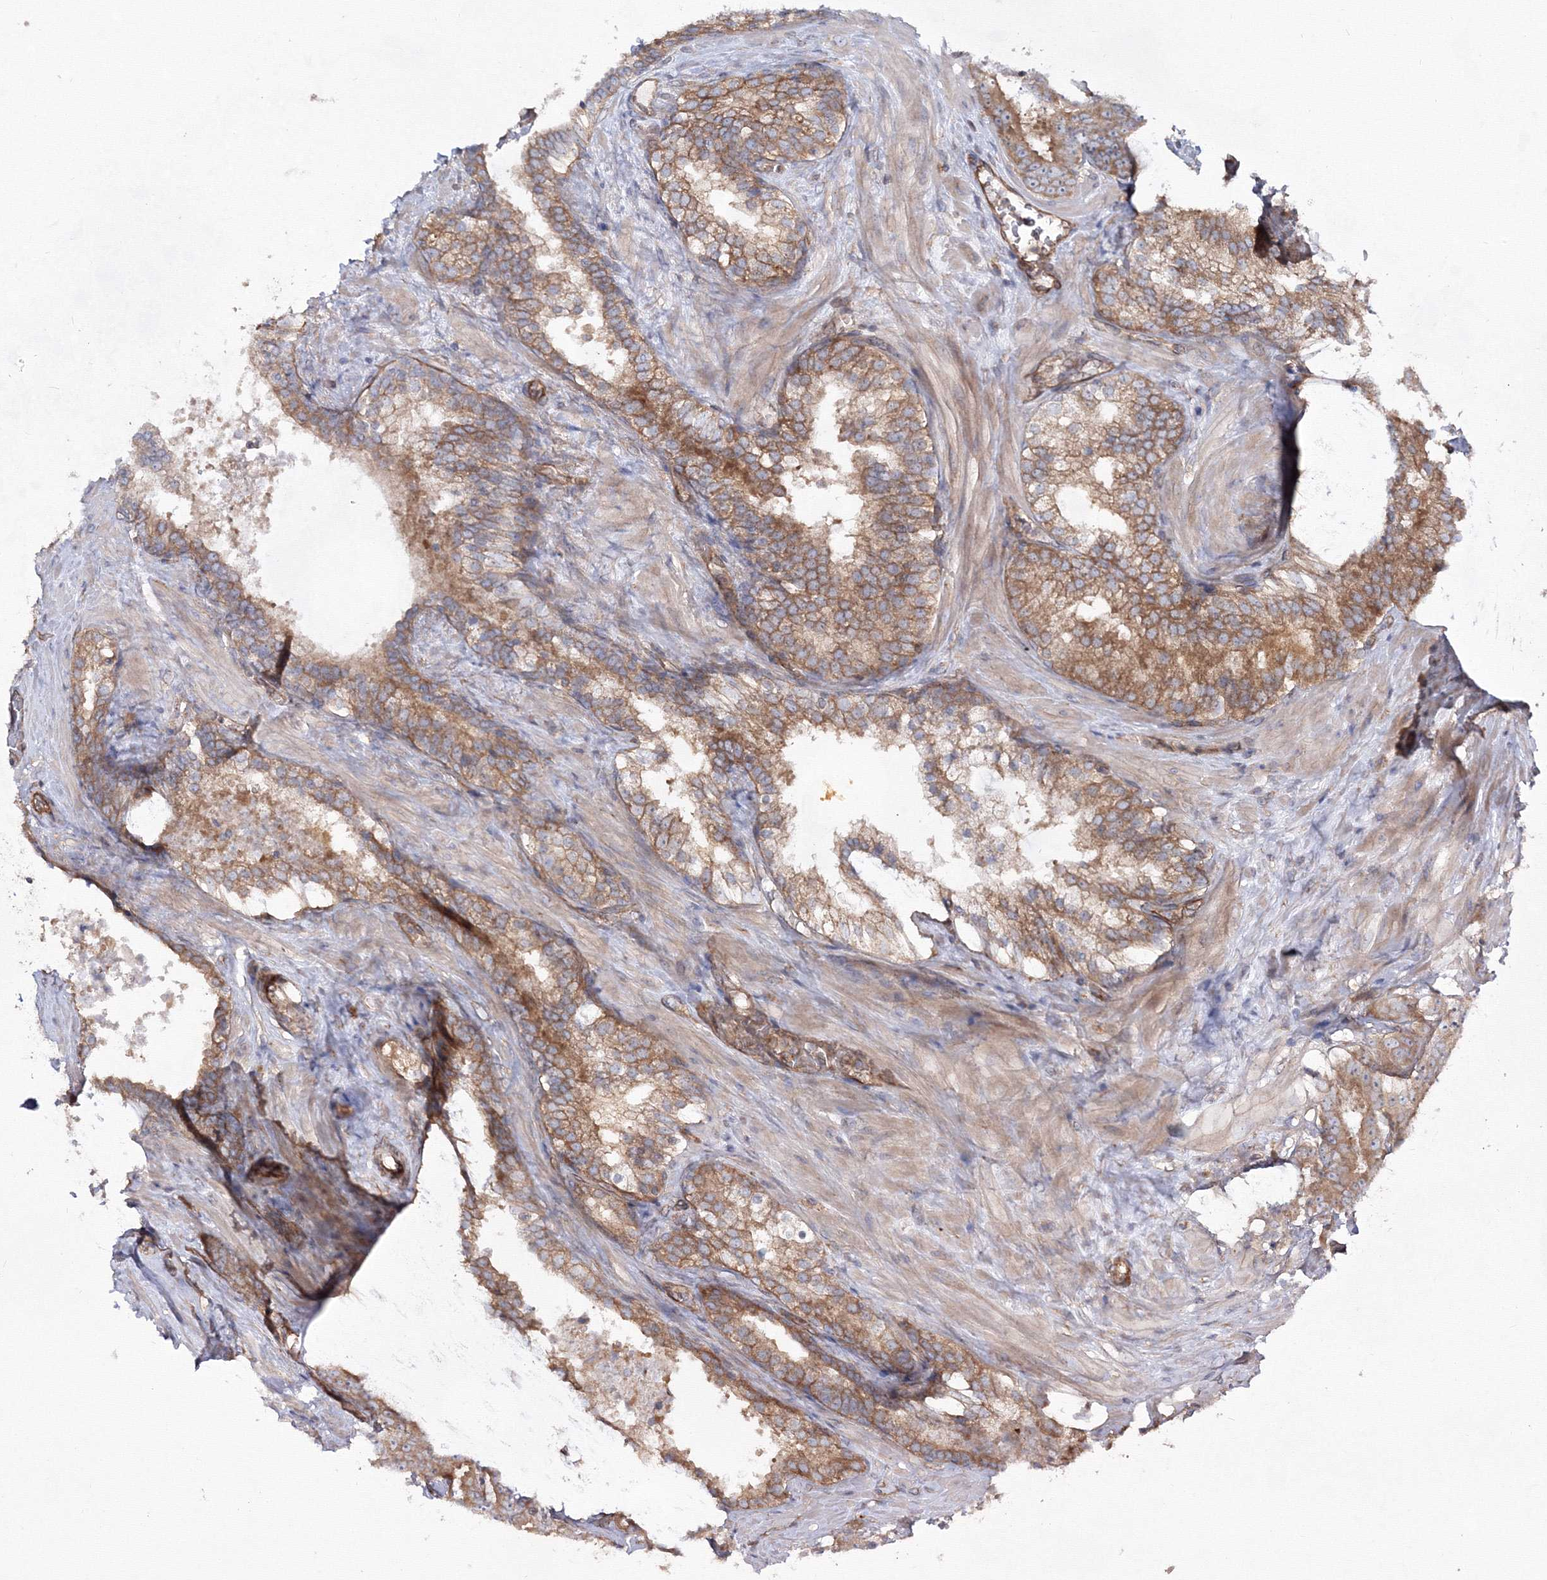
{"staining": {"intensity": "moderate", "quantity": ">75%", "location": "cytoplasmic/membranous"}, "tissue": "prostate cancer", "cell_type": "Tumor cells", "image_type": "cancer", "snomed": [{"axis": "morphology", "description": "Adenocarcinoma, High grade"}, {"axis": "topography", "description": "Prostate"}], "caption": "Protein expression analysis of prostate cancer displays moderate cytoplasmic/membranous staining in about >75% of tumor cells.", "gene": "EXOC6", "patient": {"sex": "male", "age": 57}}